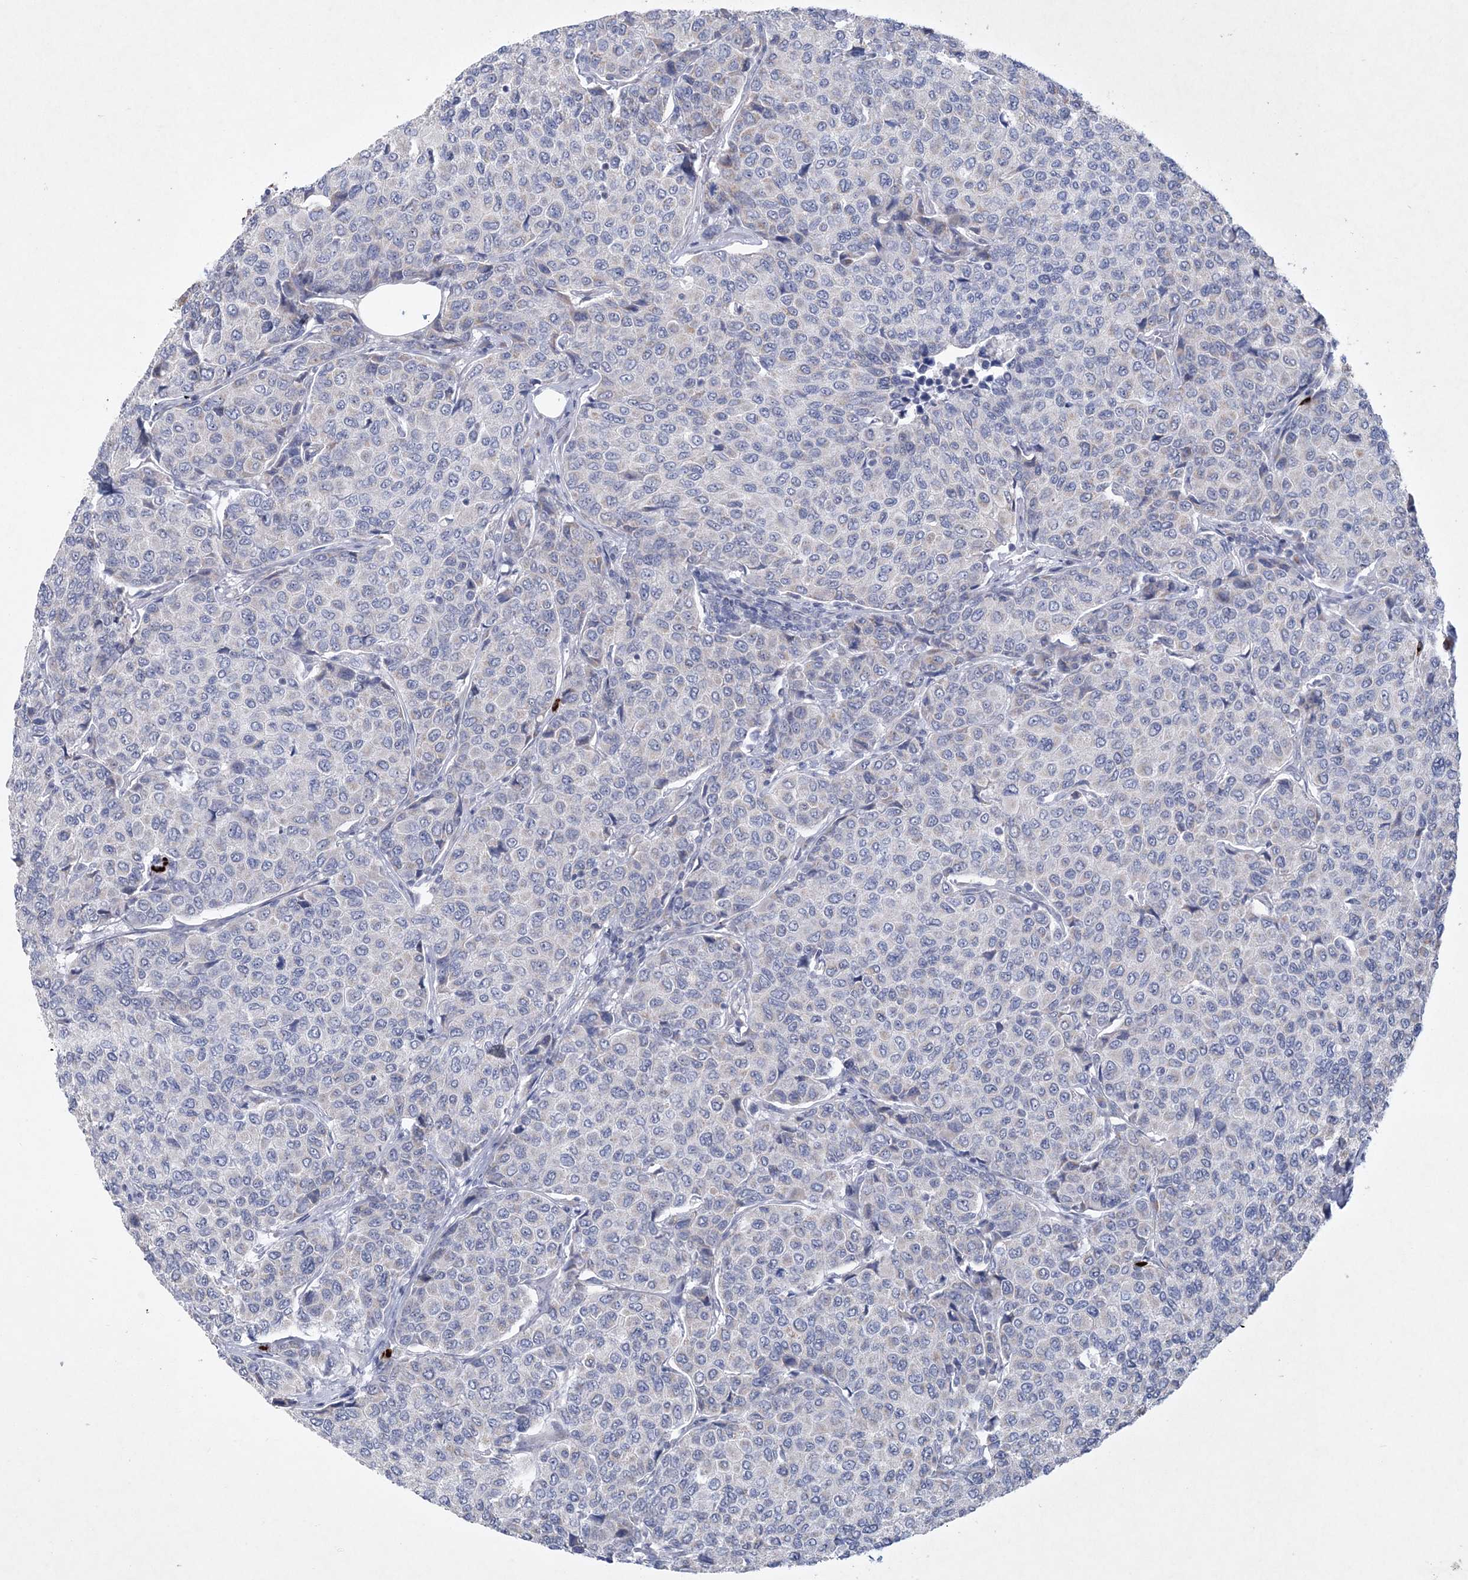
{"staining": {"intensity": "moderate", "quantity": "<25%", "location": "cytoplasmic/membranous"}, "tissue": "breast cancer", "cell_type": "Tumor cells", "image_type": "cancer", "snomed": [{"axis": "morphology", "description": "Duct carcinoma"}, {"axis": "topography", "description": "Breast"}], "caption": "Breast cancer (infiltrating ductal carcinoma) stained with DAB immunohistochemistry (IHC) reveals low levels of moderate cytoplasmic/membranous expression in about <25% of tumor cells.", "gene": "CES4A", "patient": {"sex": "female", "age": 55}}